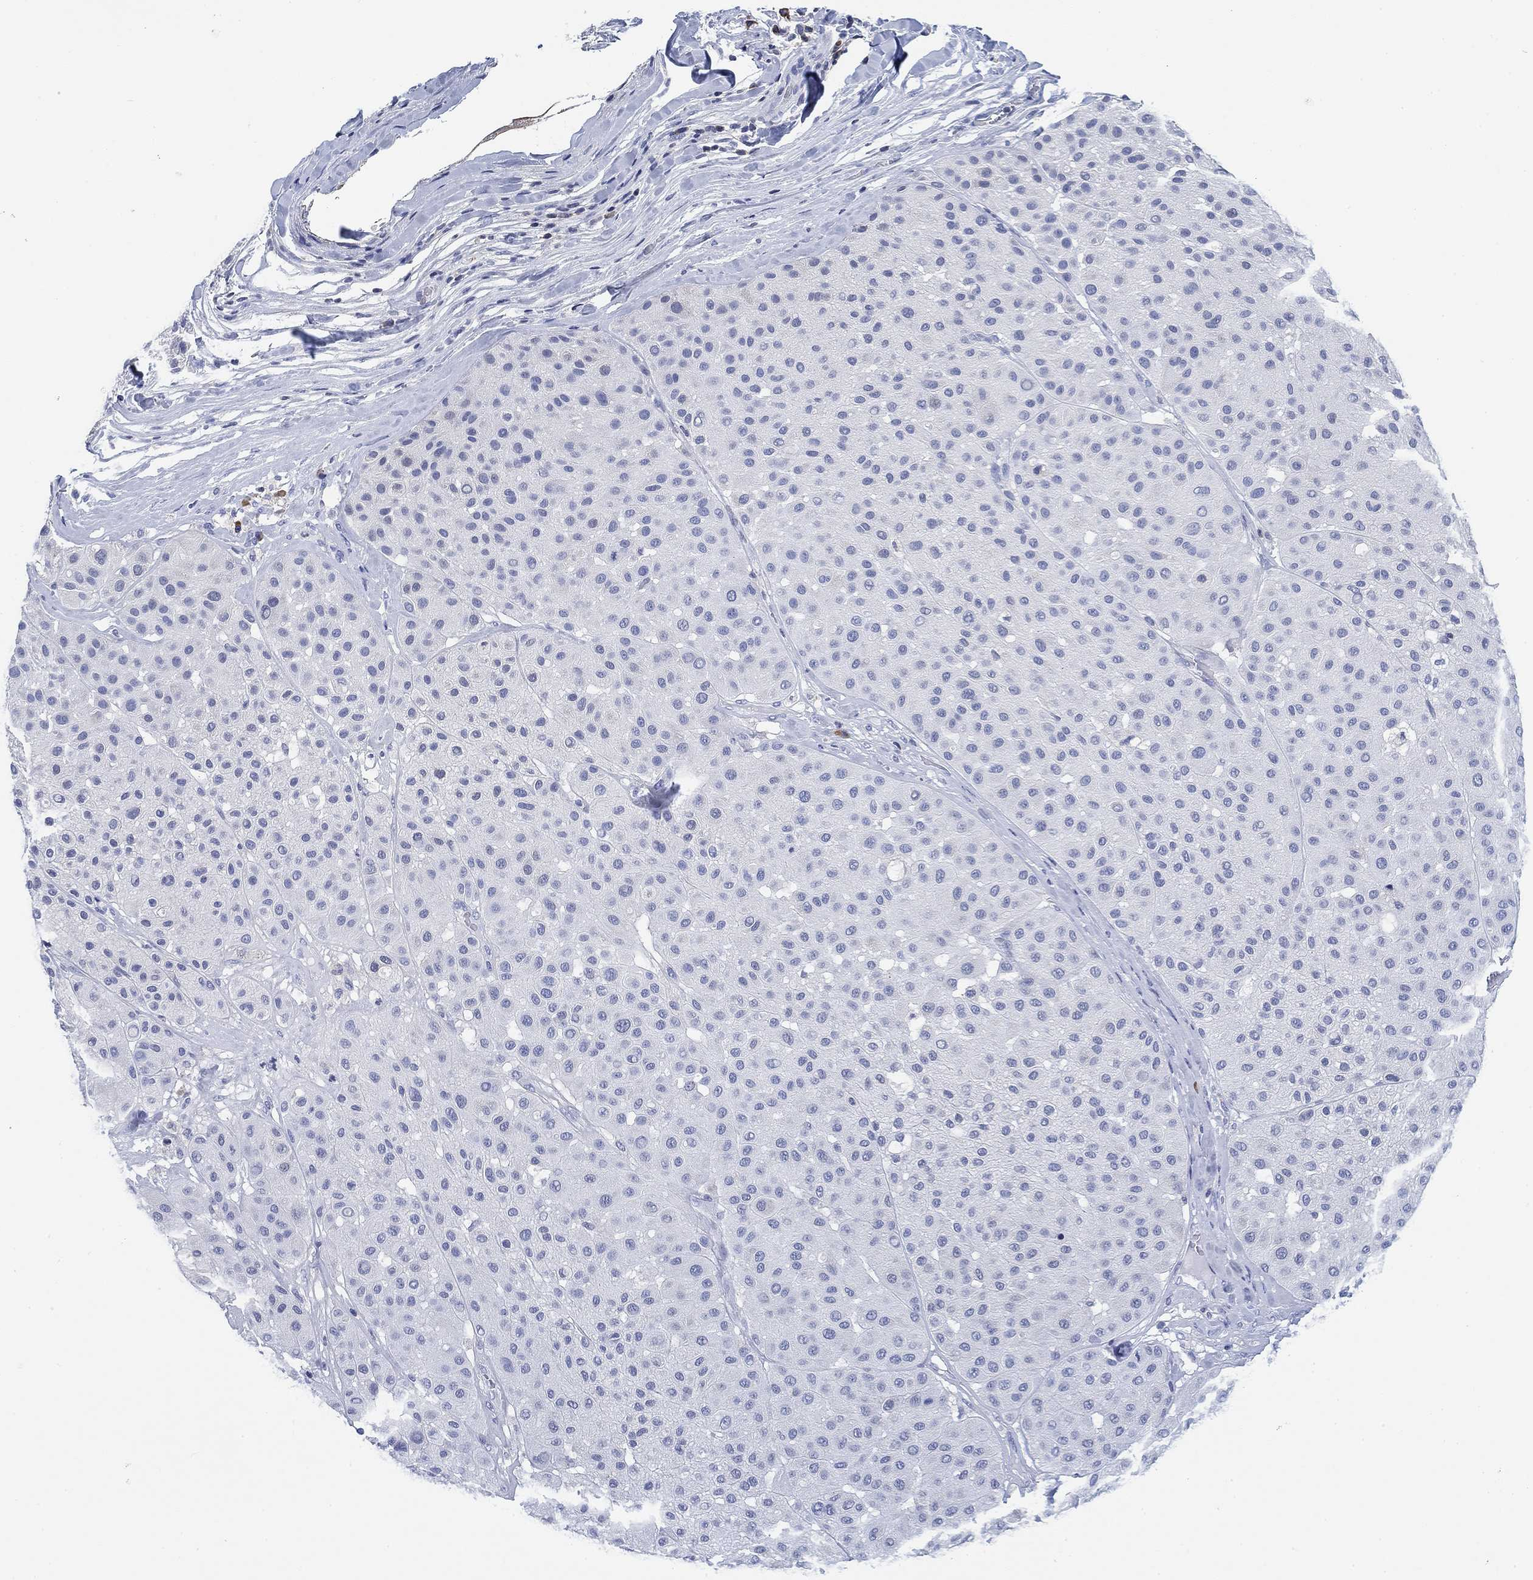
{"staining": {"intensity": "negative", "quantity": "none", "location": "none"}, "tissue": "melanoma", "cell_type": "Tumor cells", "image_type": "cancer", "snomed": [{"axis": "morphology", "description": "Malignant melanoma, Metastatic site"}, {"axis": "topography", "description": "Smooth muscle"}], "caption": "High power microscopy micrograph of an immunohistochemistry (IHC) micrograph of melanoma, revealing no significant positivity in tumor cells.", "gene": "FYB1", "patient": {"sex": "male", "age": 41}}